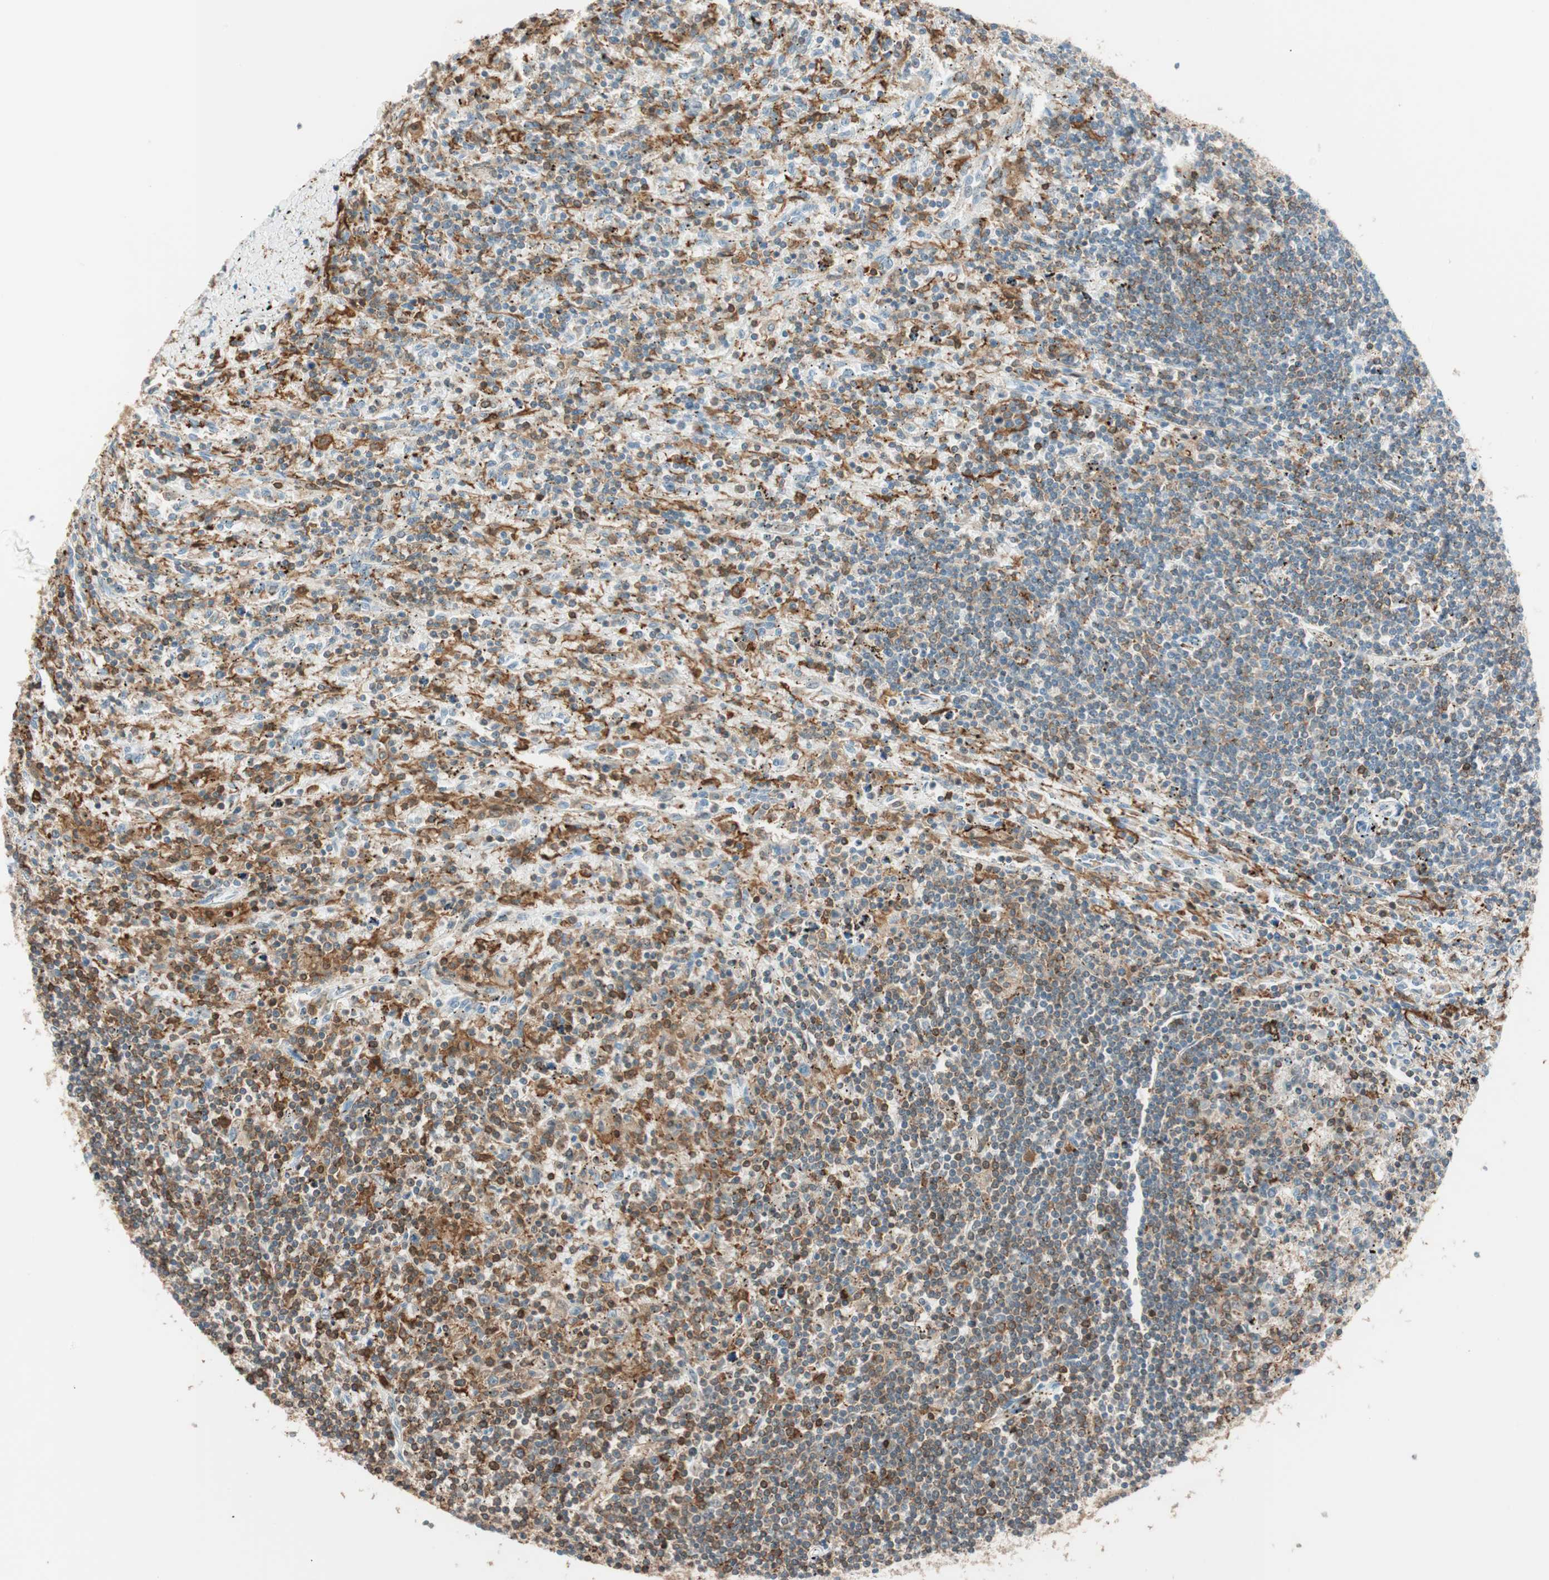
{"staining": {"intensity": "moderate", "quantity": ">75%", "location": "cytoplasmic/membranous"}, "tissue": "lymphoma", "cell_type": "Tumor cells", "image_type": "cancer", "snomed": [{"axis": "morphology", "description": "Malignant lymphoma, non-Hodgkin's type, Low grade"}, {"axis": "topography", "description": "Spleen"}], "caption": "Immunohistochemical staining of lymphoma demonstrates medium levels of moderate cytoplasmic/membranous protein positivity in about >75% of tumor cells.", "gene": "HPGD", "patient": {"sex": "male", "age": 76}}